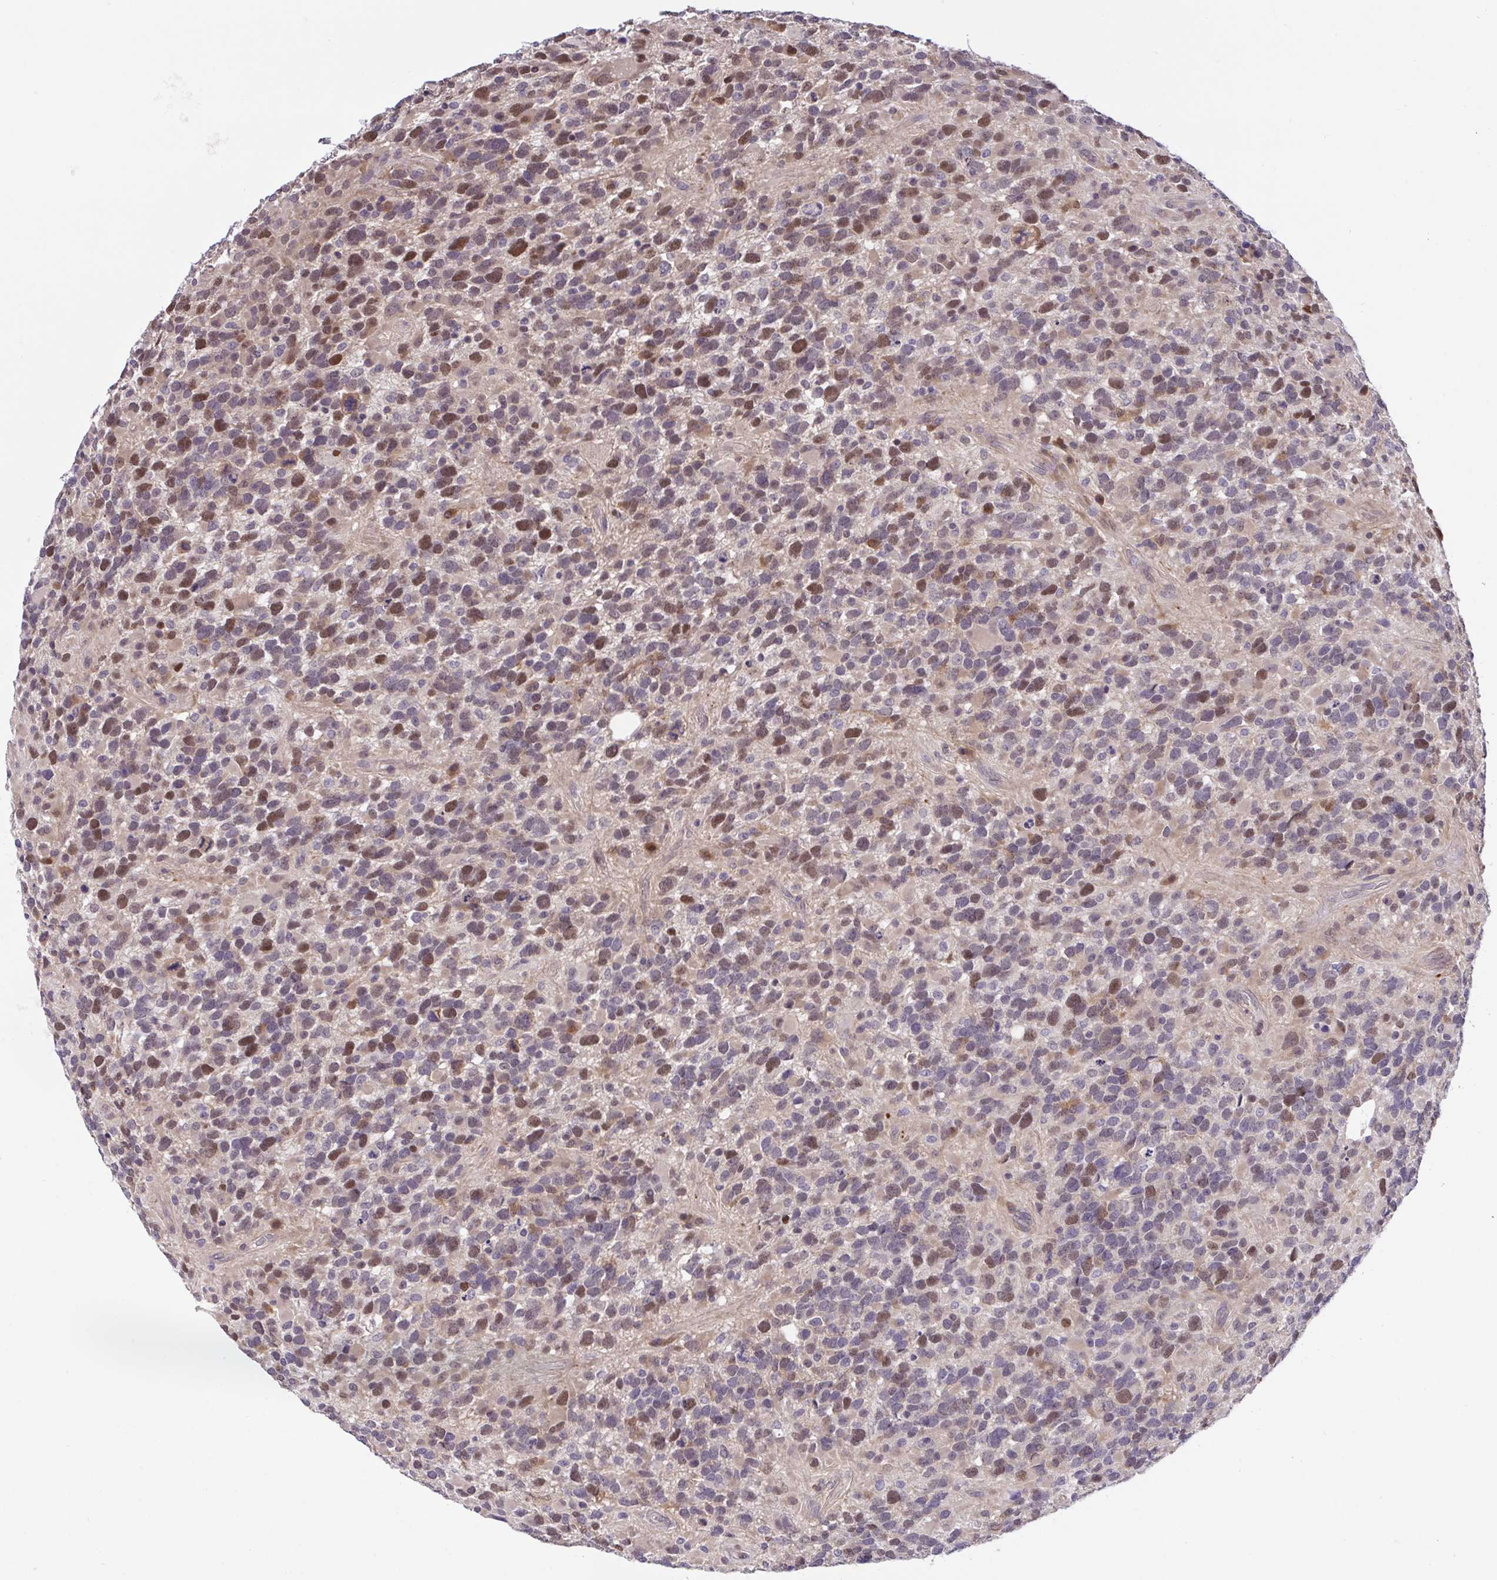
{"staining": {"intensity": "moderate", "quantity": "25%-75%", "location": "nuclear"}, "tissue": "glioma", "cell_type": "Tumor cells", "image_type": "cancer", "snomed": [{"axis": "morphology", "description": "Glioma, malignant, High grade"}, {"axis": "topography", "description": "Brain"}], "caption": "Brown immunohistochemical staining in human high-grade glioma (malignant) exhibits moderate nuclear expression in about 25%-75% of tumor cells.", "gene": "ZNF444", "patient": {"sex": "female", "age": 40}}